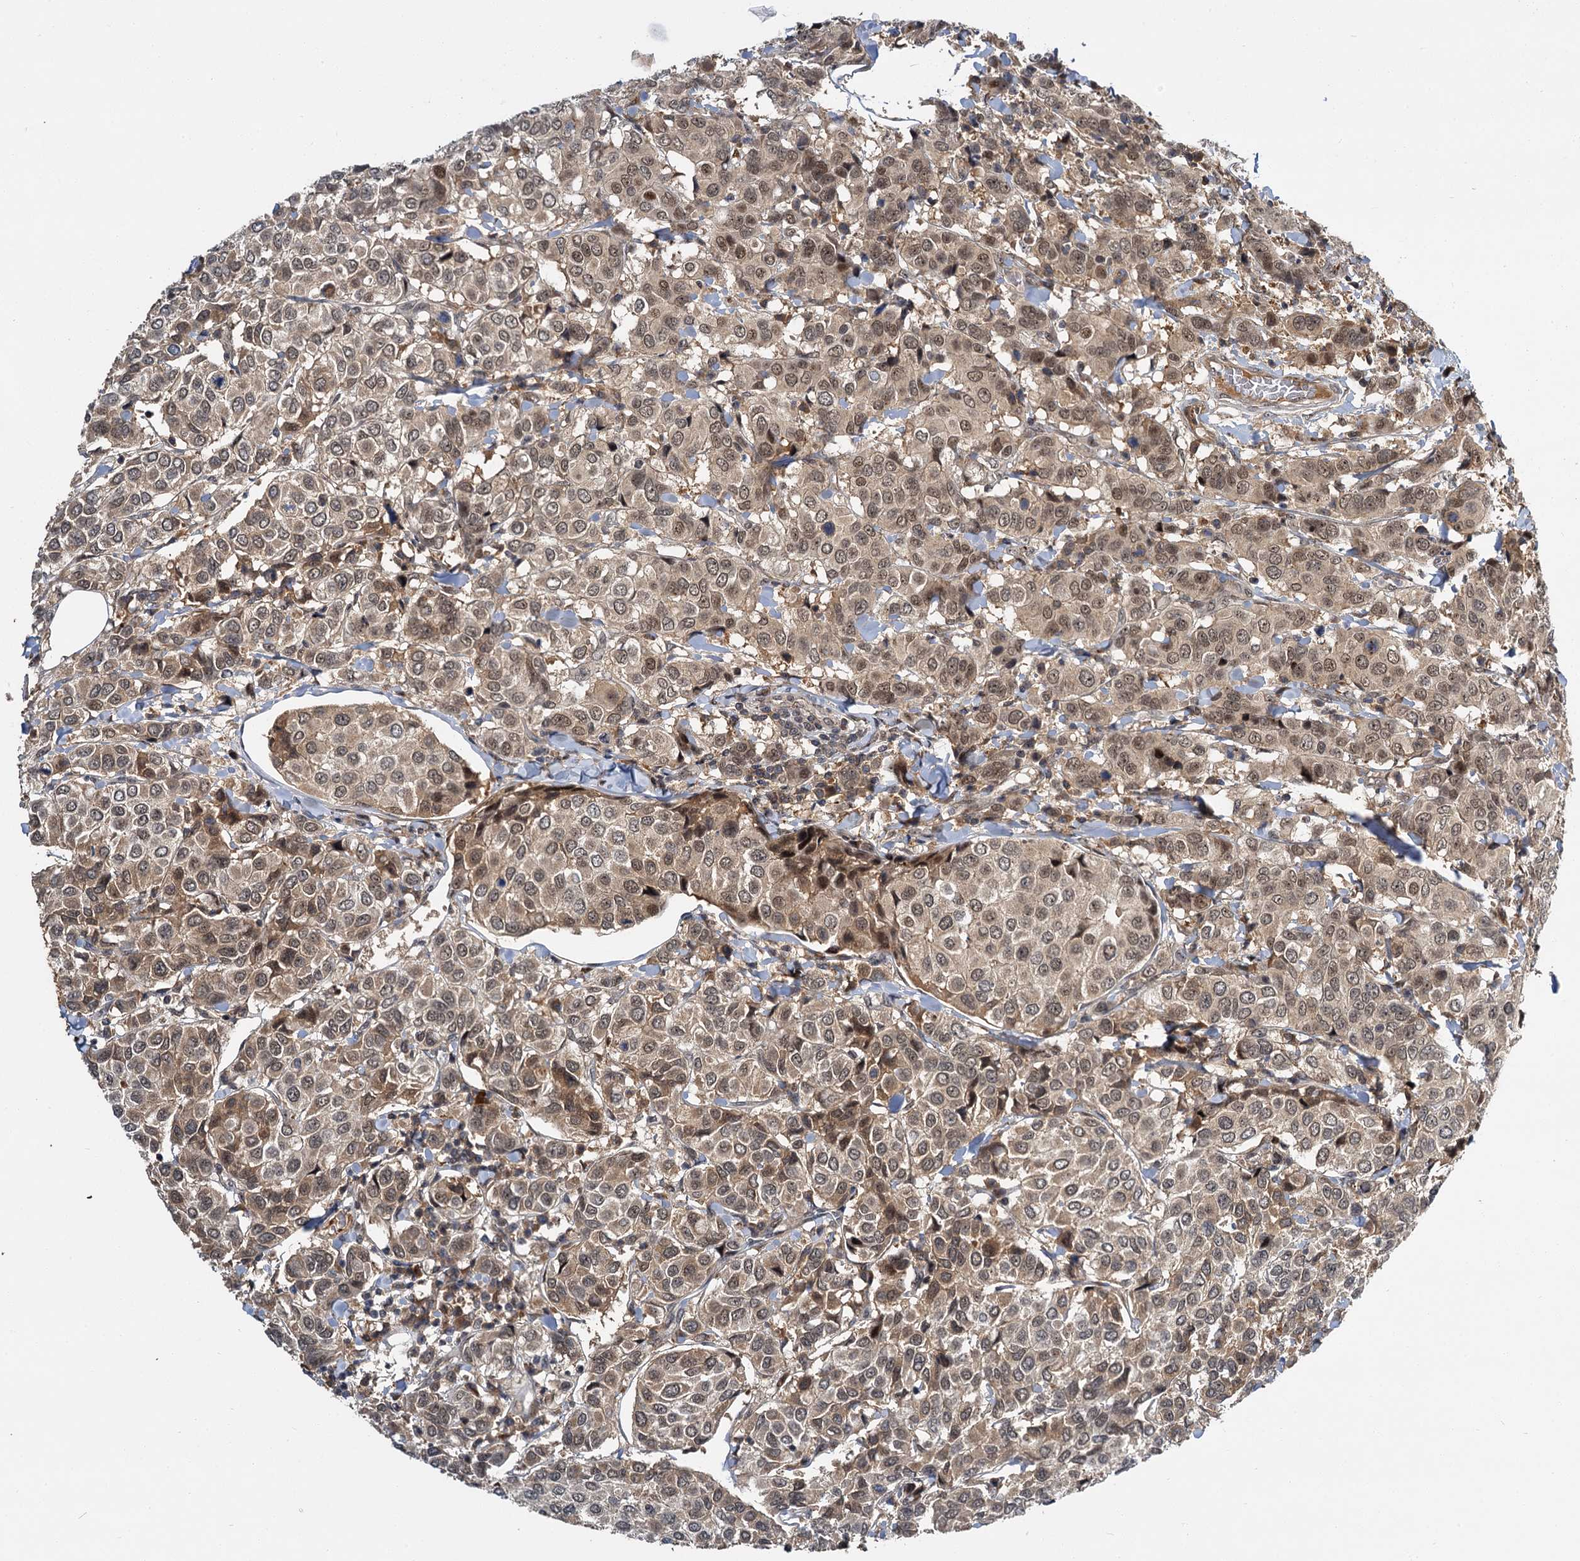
{"staining": {"intensity": "moderate", "quantity": ">75%", "location": "cytoplasmic/membranous,nuclear"}, "tissue": "breast cancer", "cell_type": "Tumor cells", "image_type": "cancer", "snomed": [{"axis": "morphology", "description": "Duct carcinoma"}, {"axis": "topography", "description": "Breast"}], "caption": "Protein analysis of invasive ductal carcinoma (breast) tissue shows moderate cytoplasmic/membranous and nuclear positivity in approximately >75% of tumor cells.", "gene": "MBD6", "patient": {"sex": "female", "age": 55}}